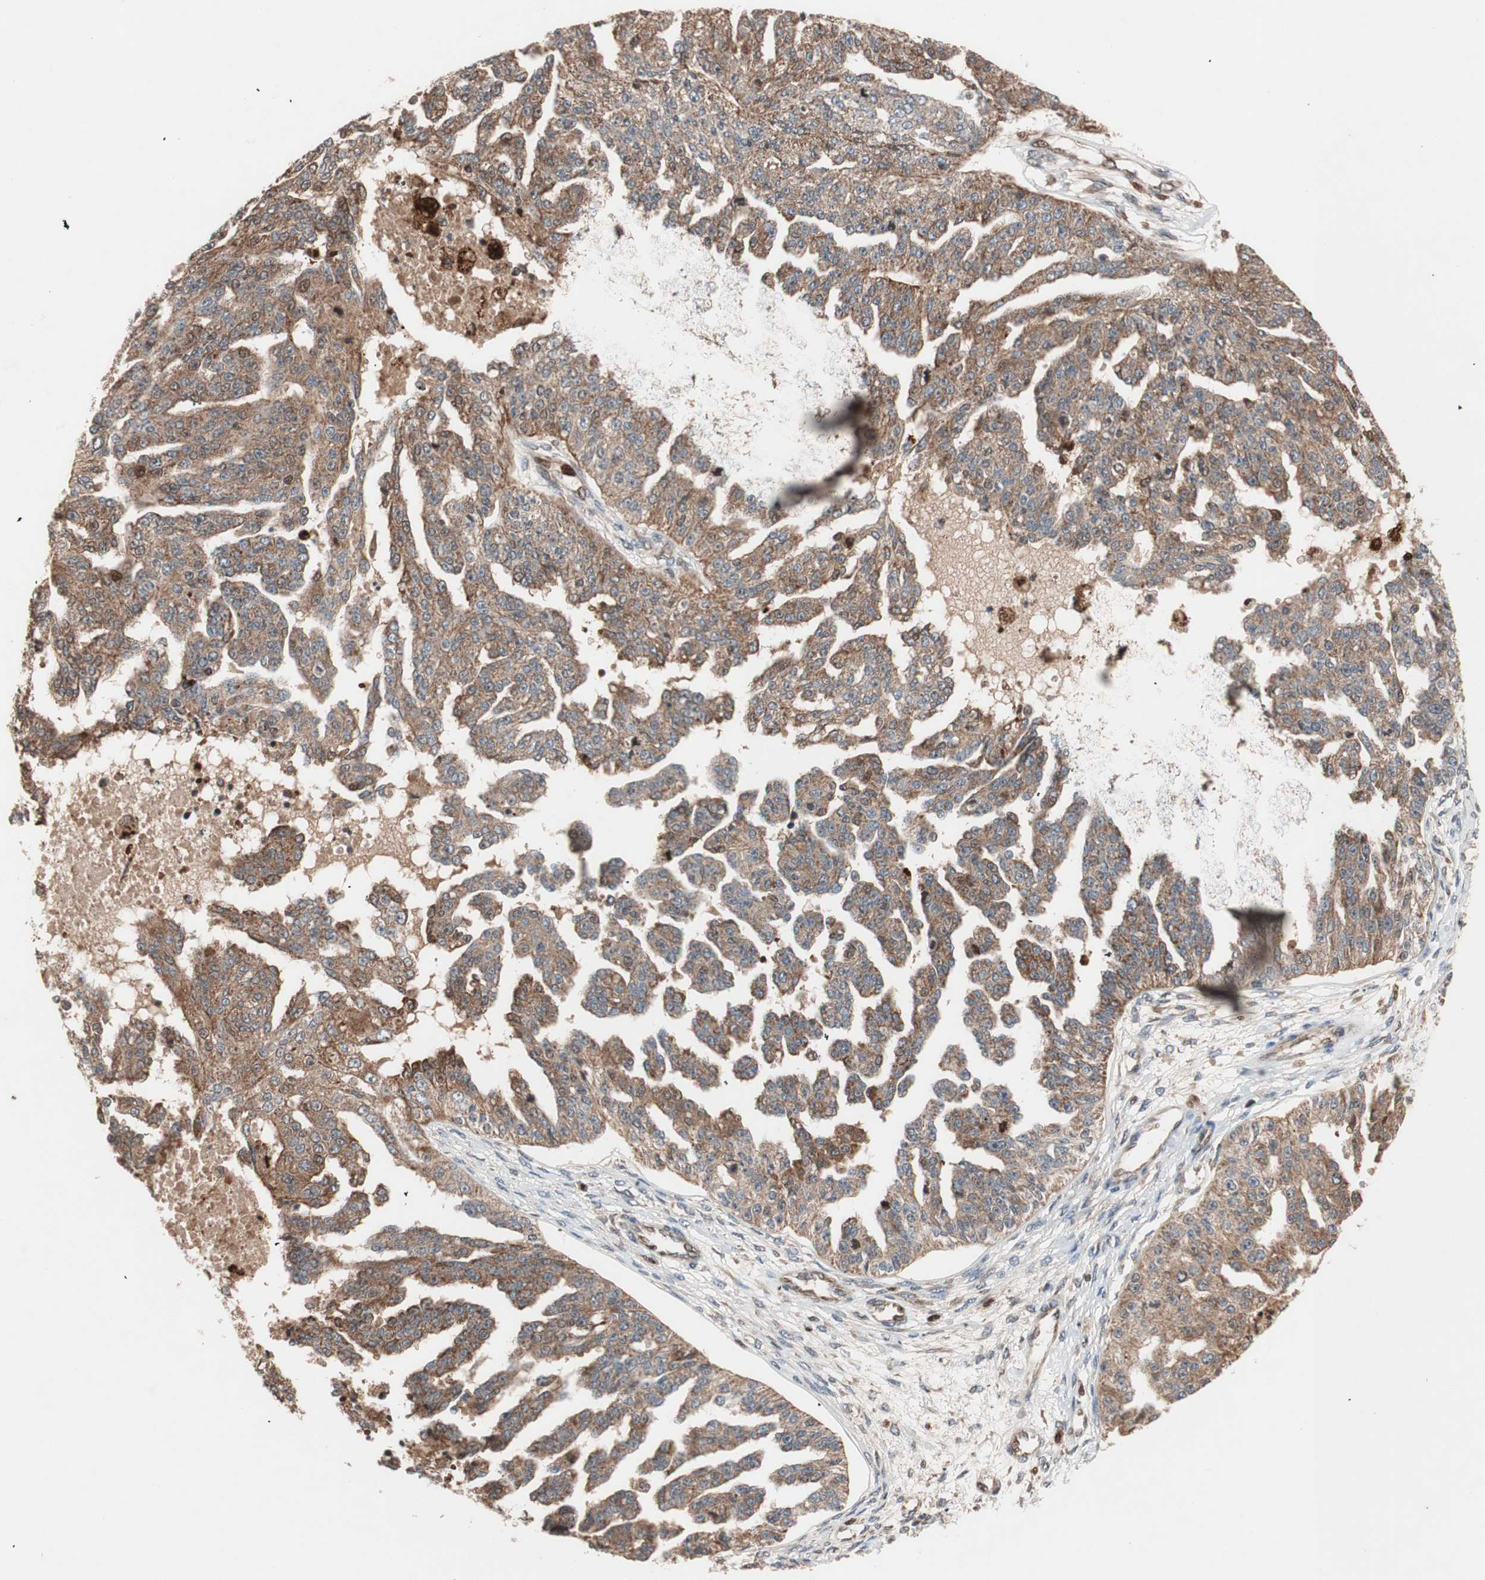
{"staining": {"intensity": "moderate", "quantity": ">75%", "location": "cytoplasmic/membranous"}, "tissue": "ovarian cancer", "cell_type": "Tumor cells", "image_type": "cancer", "snomed": [{"axis": "morphology", "description": "Cystadenocarcinoma, serous, NOS"}, {"axis": "topography", "description": "Ovary"}], "caption": "Approximately >75% of tumor cells in human ovarian cancer (serous cystadenocarcinoma) reveal moderate cytoplasmic/membranous protein staining as visualized by brown immunohistochemical staining.", "gene": "NF2", "patient": {"sex": "female", "age": 58}}